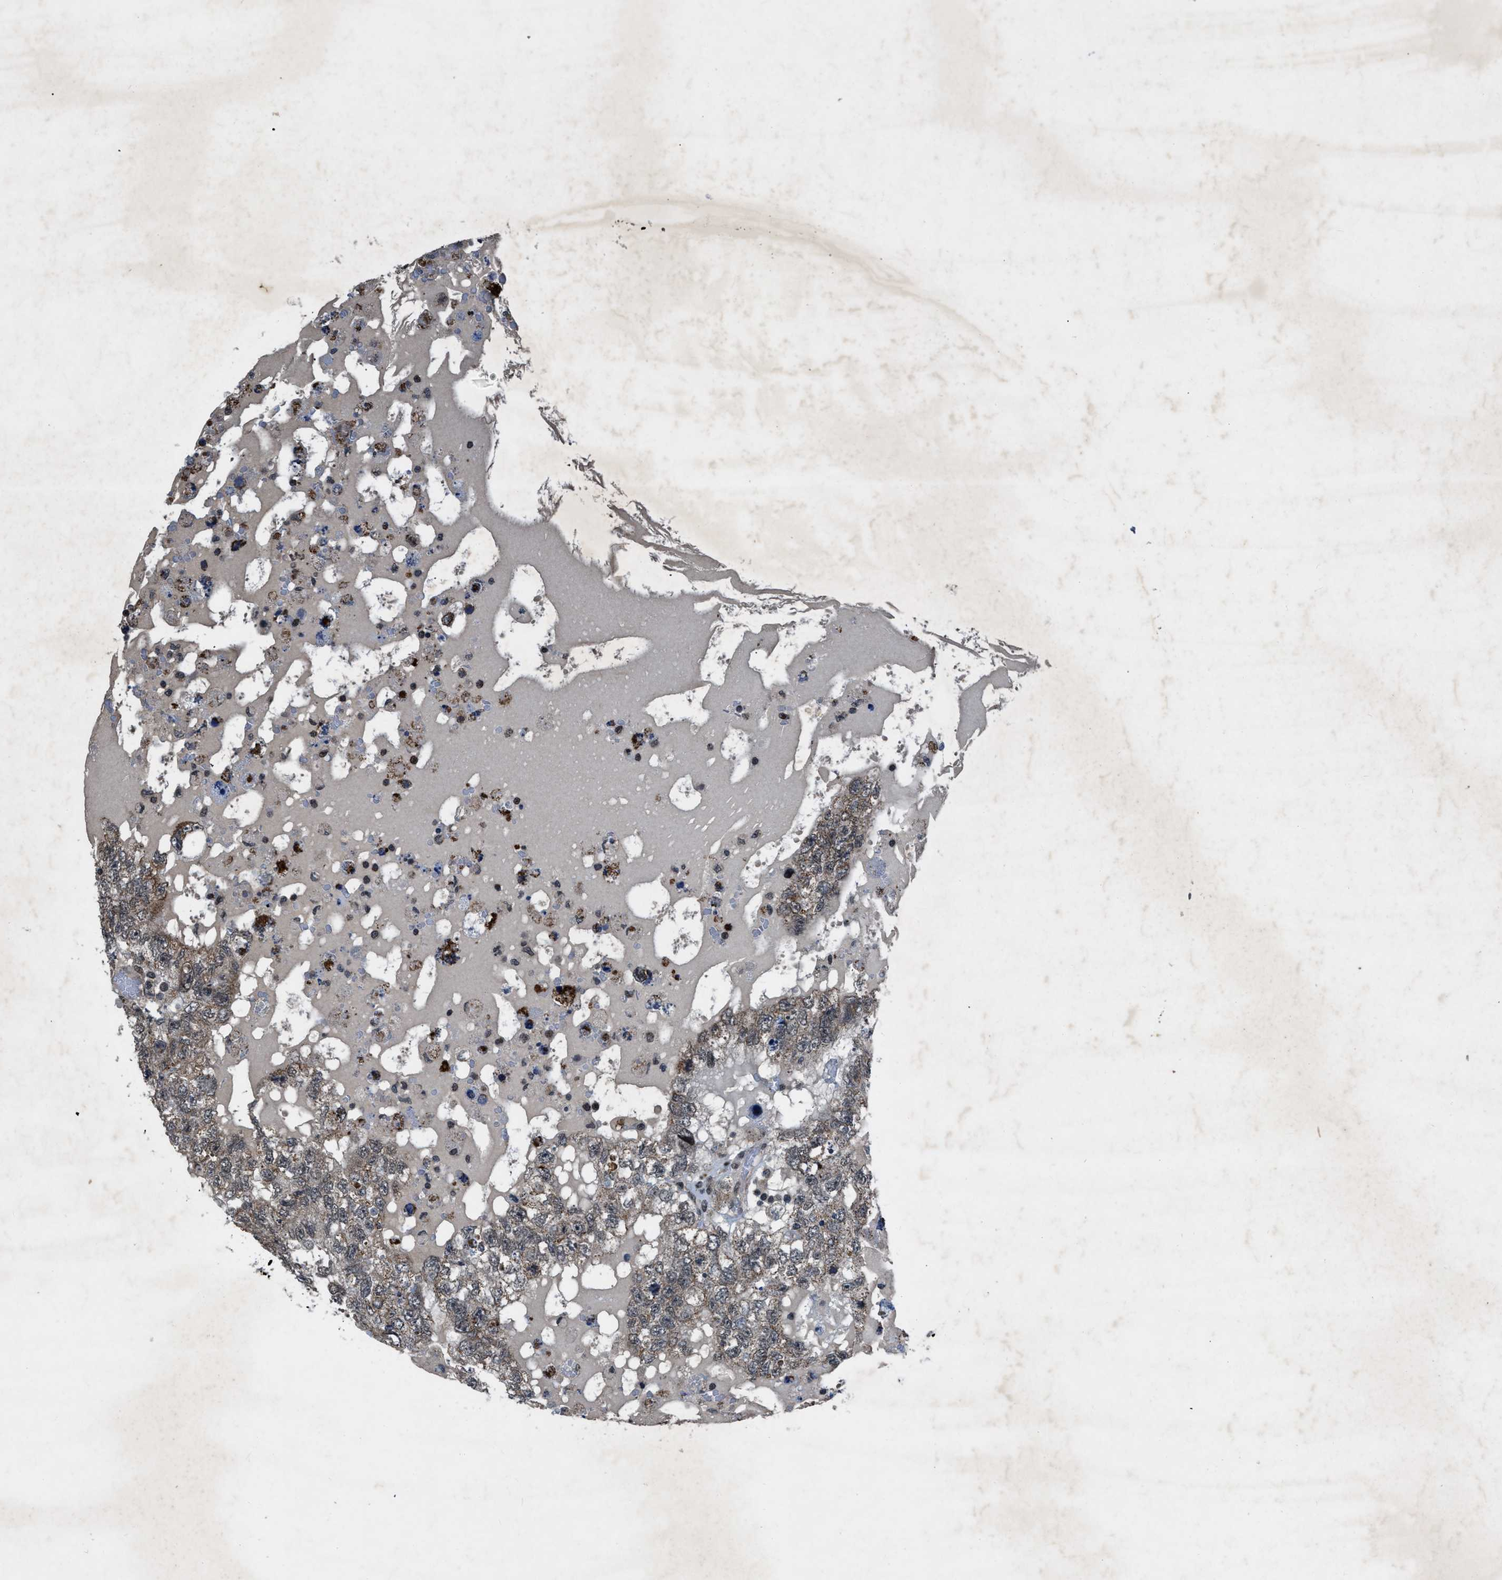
{"staining": {"intensity": "weak", "quantity": "25%-75%", "location": "nuclear"}, "tissue": "testis cancer", "cell_type": "Tumor cells", "image_type": "cancer", "snomed": [{"axis": "morphology", "description": "Carcinoma, Embryonal, NOS"}, {"axis": "topography", "description": "Testis"}], "caption": "Weak nuclear protein positivity is identified in approximately 25%-75% of tumor cells in testis cancer (embryonal carcinoma).", "gene": "ZNHIT1", "patient": {"sex": "male", "age": 36}}